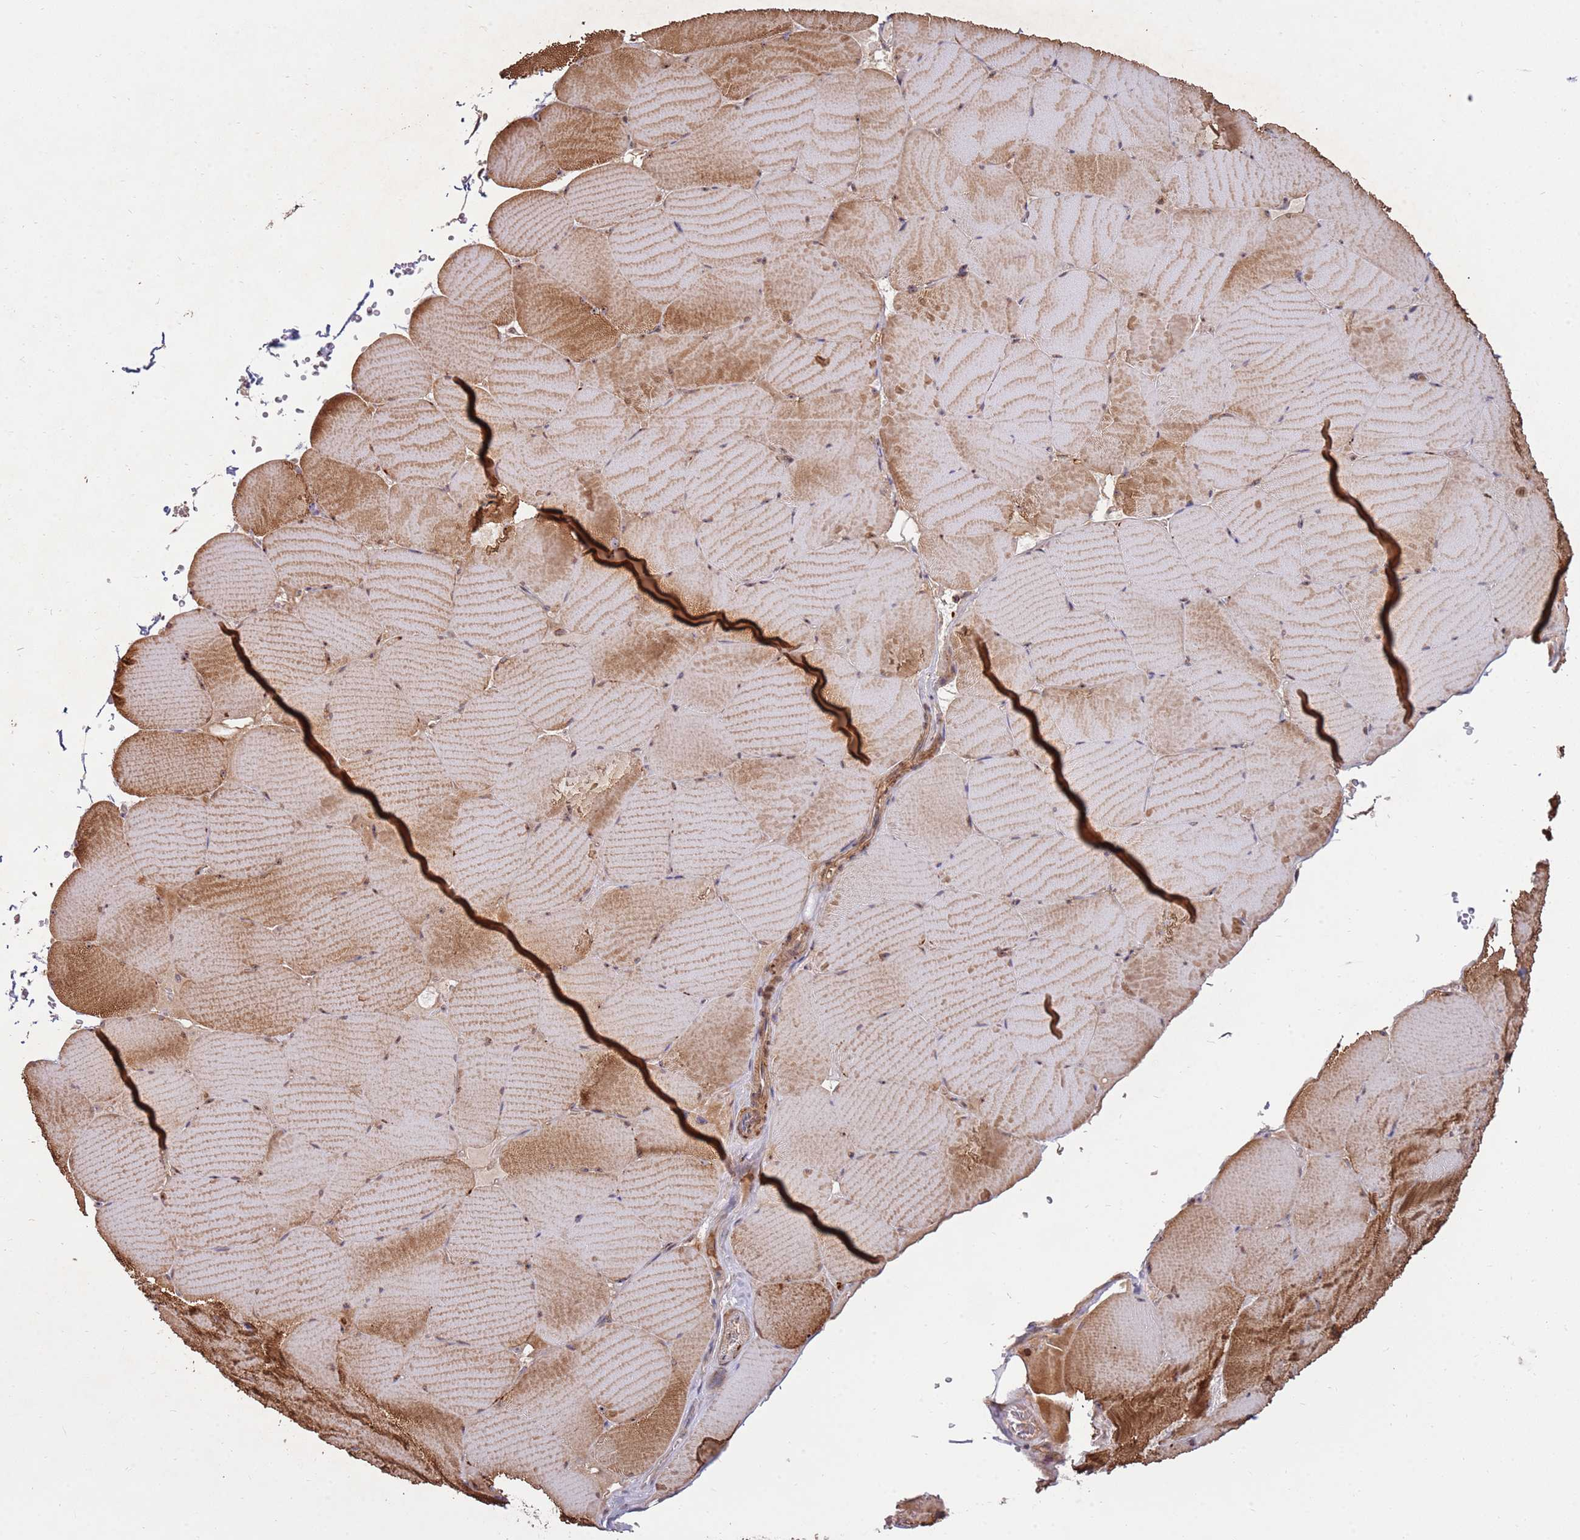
{"staining": {"intensity": "strong", "quantity": "25%-75%", "location": "cytoplasmic/membranous"}, "tissue": "skeletal muscle", "cell_type": "Myocytes", "image_type": "normal", "snomed": [{"axis": "morphology", "description": "Normal tissue, NOS"}, {"axis": "topography", "description": "Skeletal muscle"}, {"axis": "topography", "description": "Head-Neck"}], "caption": "Strong cytoplasmic/membranous positivity for a protein is seen in approximately 25%-75% of myocytes of unremarkable skeletal muscle using IHC.", "gene": "KIF25", "patient": {"sex": "male", "age": 66}}